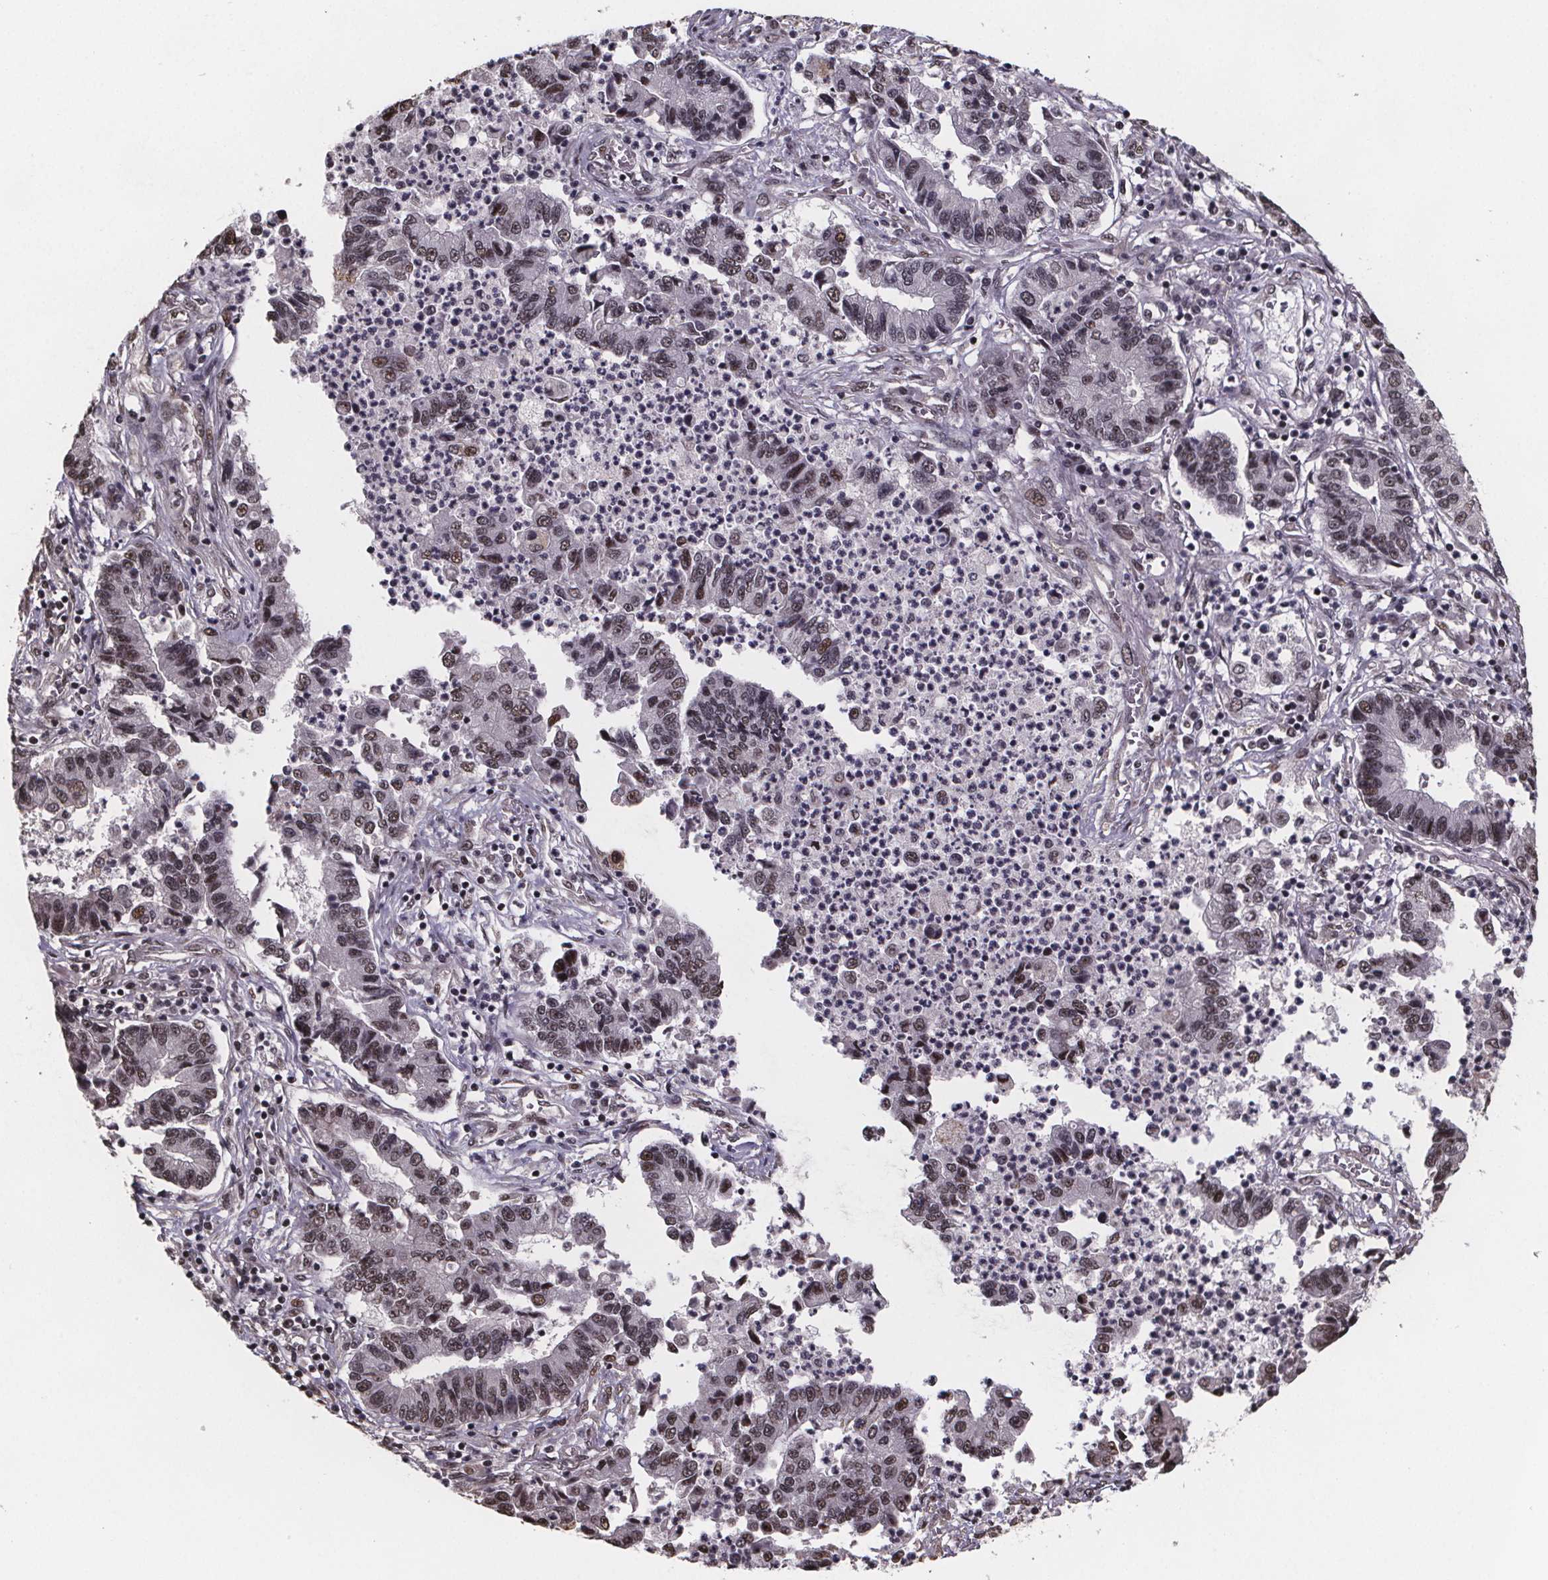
{"staining": {"intensity": "moderate", "quantity": ">75%", "location": "nuclear"}, "tissue": "lung cancer", "cell_type": "Tumor cells", "image_type": "cancer", "snomed": [{"axis": "morphology", "description": "Adenocarcinoma, NOS"}, {"axis": "topography", "description": "Lung"}], "caption": "The image exhibits staining of lung cancer (adenocarcinoma), revealing moderate nuclear protein expression (brown color) within tumor cells. (IHC, brightfield microscopy, high magnification).", "gene": "U2SURP", "patient": {"sex": "female", "age": 57}}